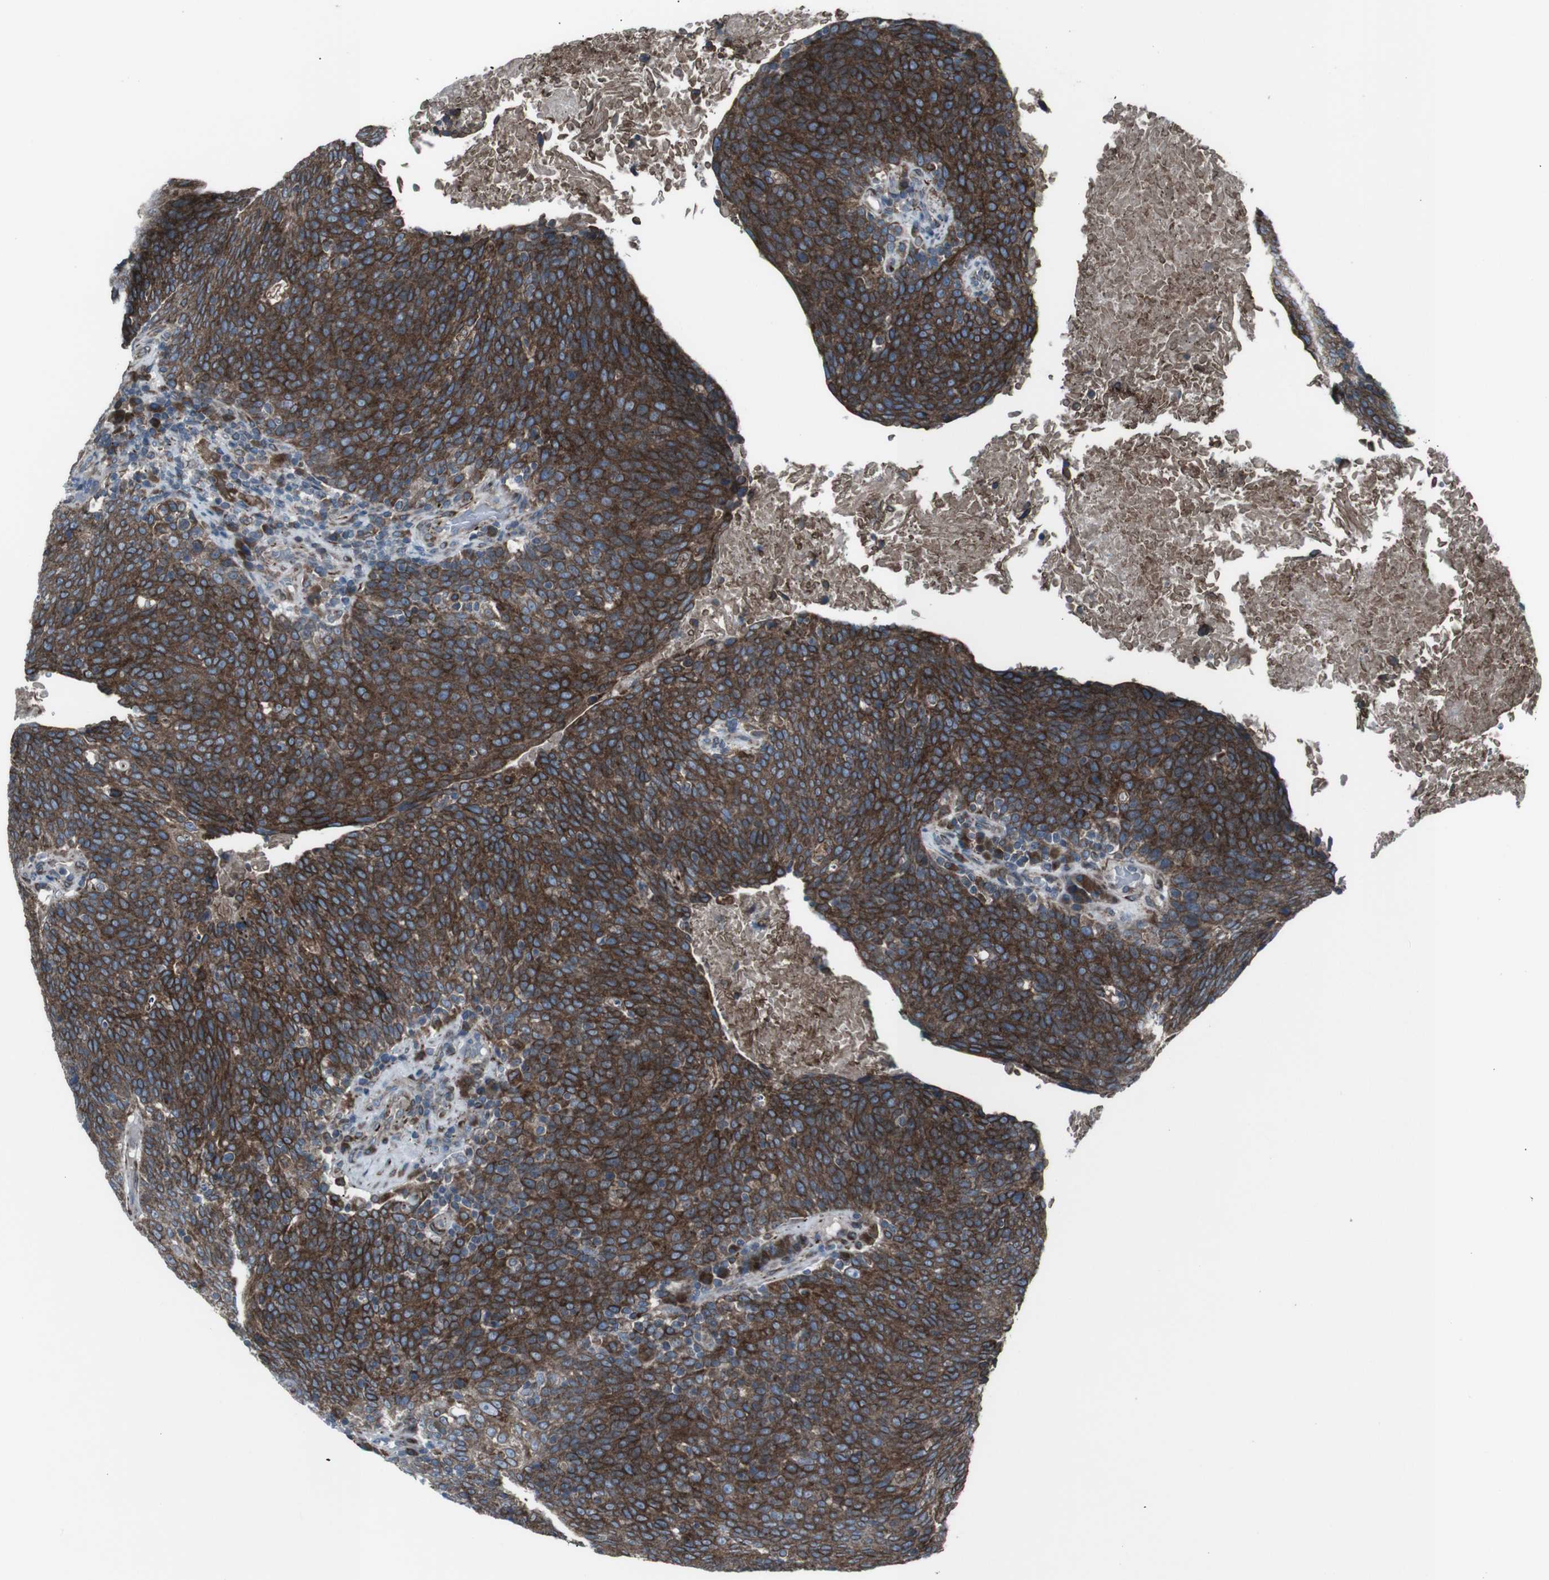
{"staining": {"intensity": "strong", "quantity": ">75%", "location": "cytoplasmic/membranous"}, "tissue": "head and neck cancer", "cell_type": "Tumor cells", "image_type": "cancer", "snomed": [{"axis": "morphology", "description": "Squamous cell carcinoma, NOS"}, {"axis": "morphology", "description": "Squamous cell carcinoma, metastatic, NOS"}, {"axis": "topography", "description": "Lymph node"}, {"axis": "topography", "description": "Head-Neck"}], "caption": "Immunohistochemical staining of metastatic squamous cell carcinoma (head and neck) reveals strong cytoplasmic/membranous protein expression in about >75% of tumor cells.", "gene": "LNPK", "patient": {"sex": "male", "age": 62}}